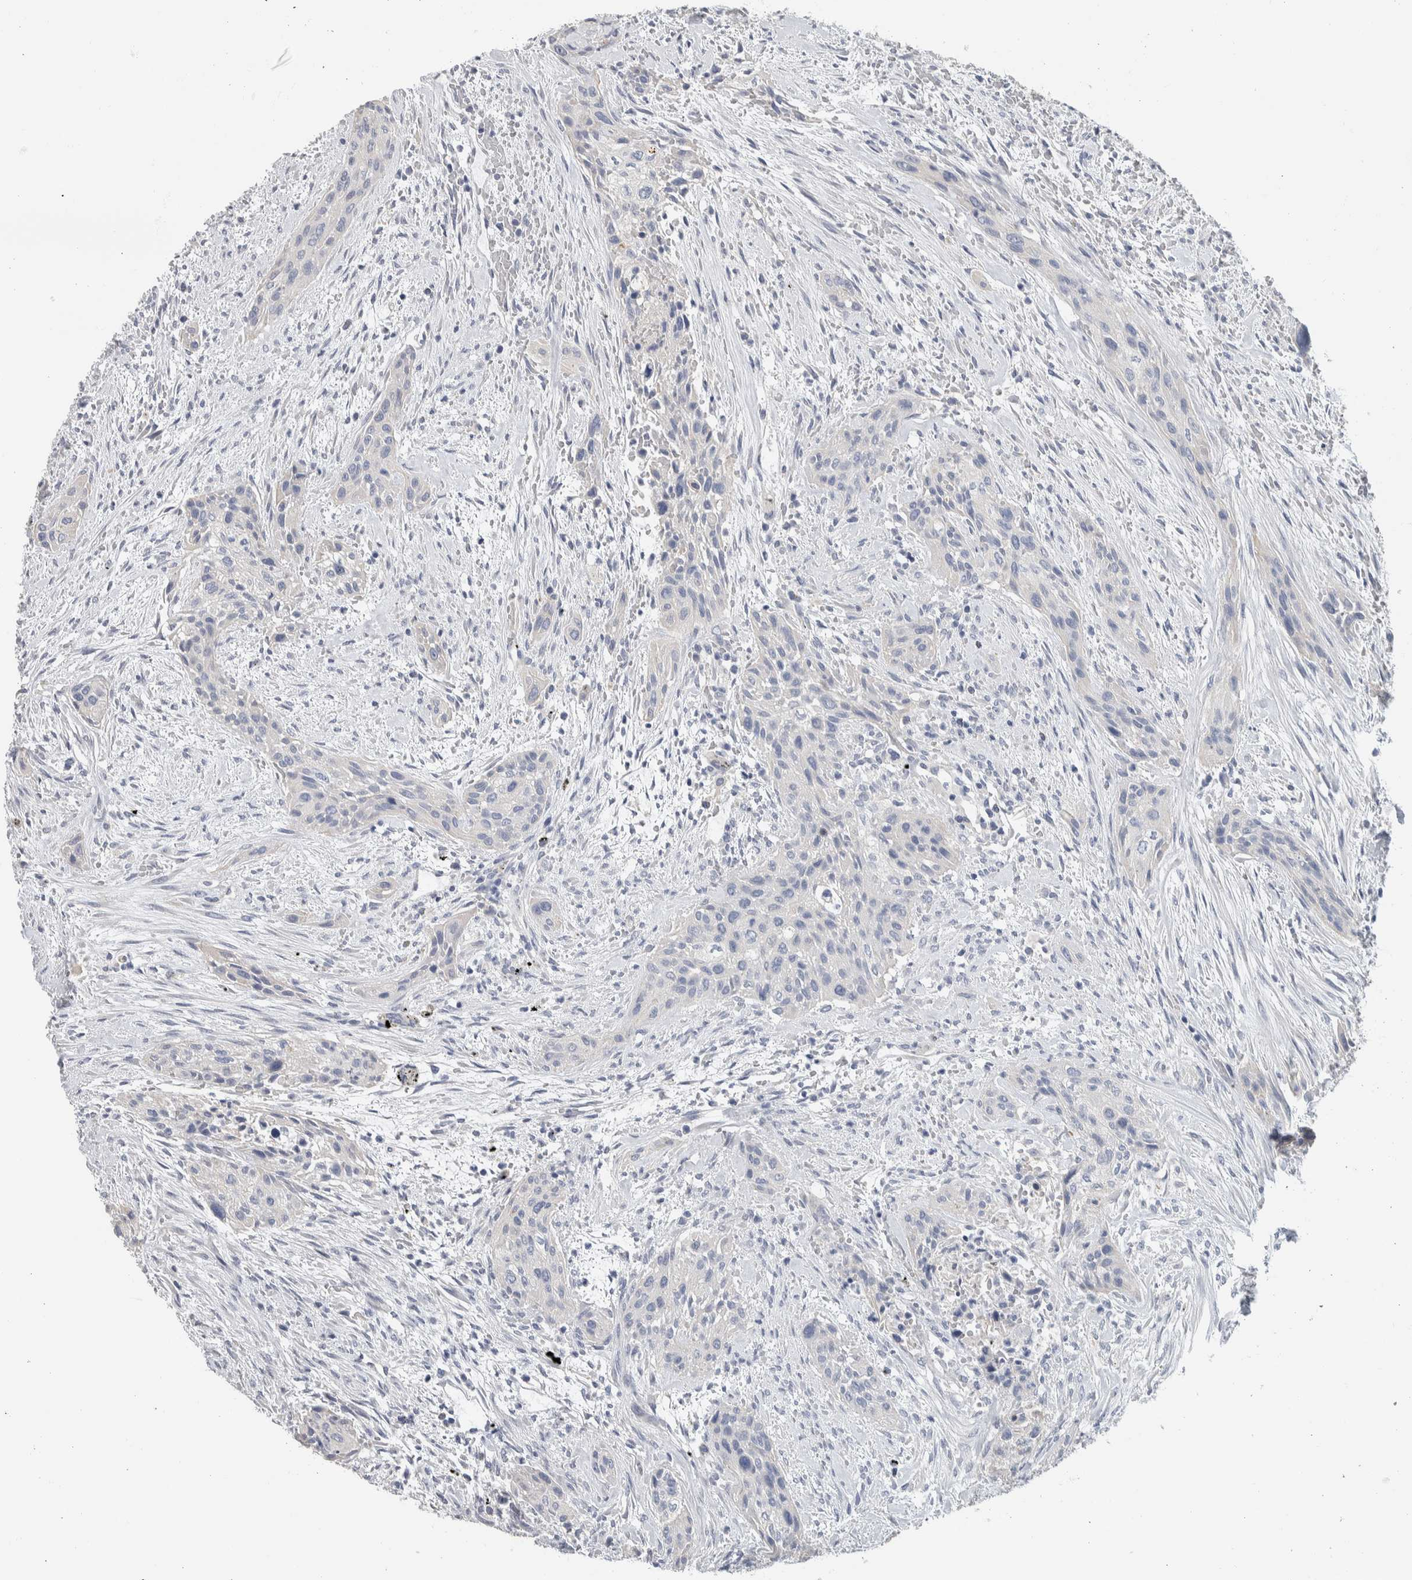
{"staining": {"intensity": "negative", "quantity": "none", "location": "none"}, "tissue": "urothelial cancer", "cell_type": "Tumor cells", "image_type": "cancer", "snomed": [{"axis": "morphology", "description": "Urothelial carcinoma, High grade"}, {"axis": "topography", "description": "Urinary bladder"}], "caption": "Immunohistochemical staining of urothelial cancer reveals no significant positivity in tumor cells. The staining is performed using DAB brown chromogen with nuclei counter-stained in using hematoxylin.", "gene": "NEFM", "patient": {"sex": "male", "age": 35}}